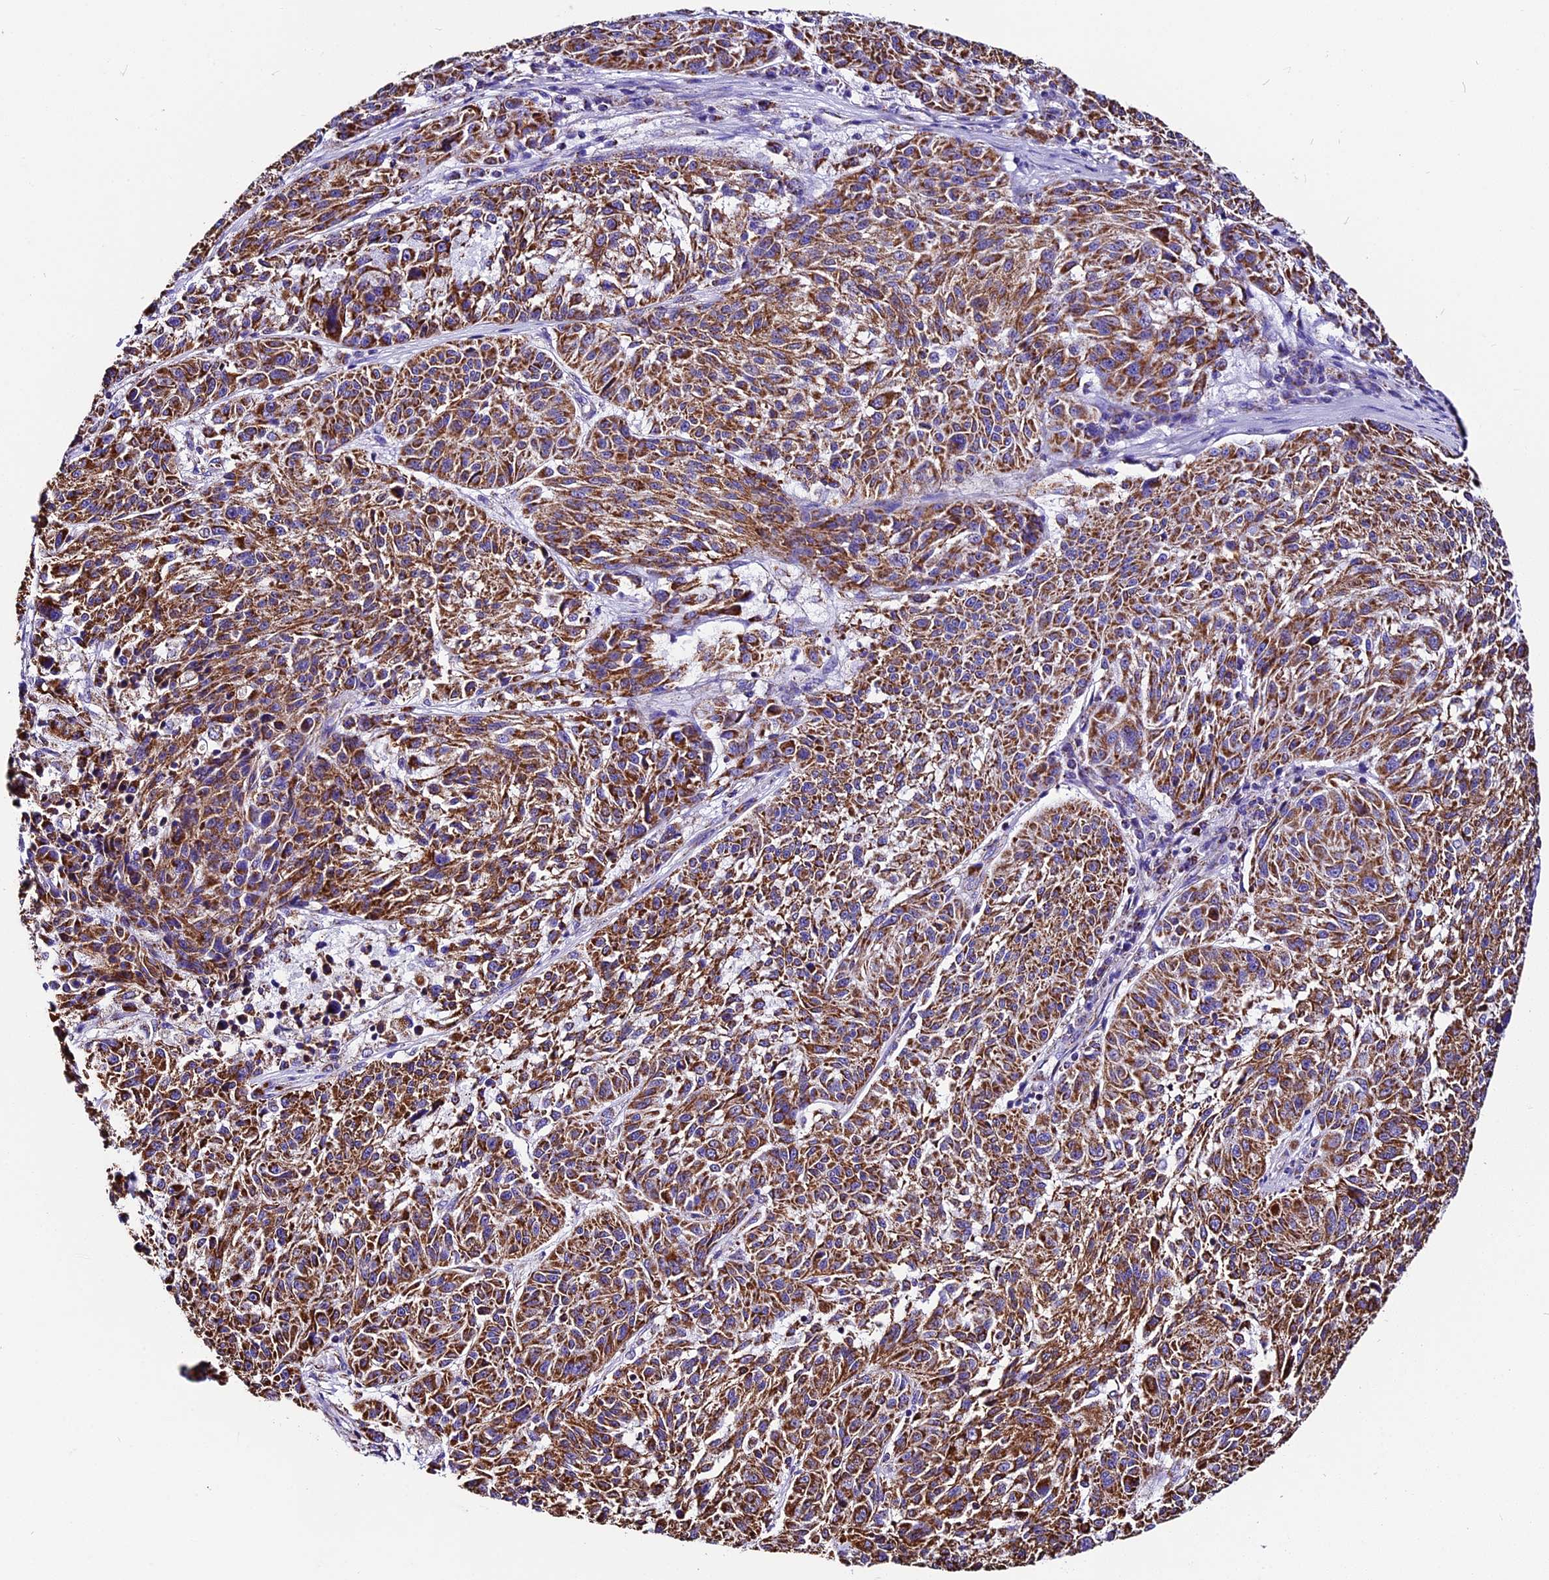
{"staining": {"intensity": "strong", "quantity": ">75%", "location": "cytoplasmic/membranous"}, "tissue": "melanoma", "cell_type": "Tumor cells", "image_type": "cancer", "snomed": [{"axis": "morphology", "description": "Malignant melanoma, NOS"}, {"axis": "topography", "description": "Skin"}], "caption": "Immunohistochemical staining of human malignant melanoma reveals high levels of strong cytoplasmic/membranous expression in about >75% of tumor cells.", "gene": "DCAF5", "patient": {"sex": "male", "age": 53}}